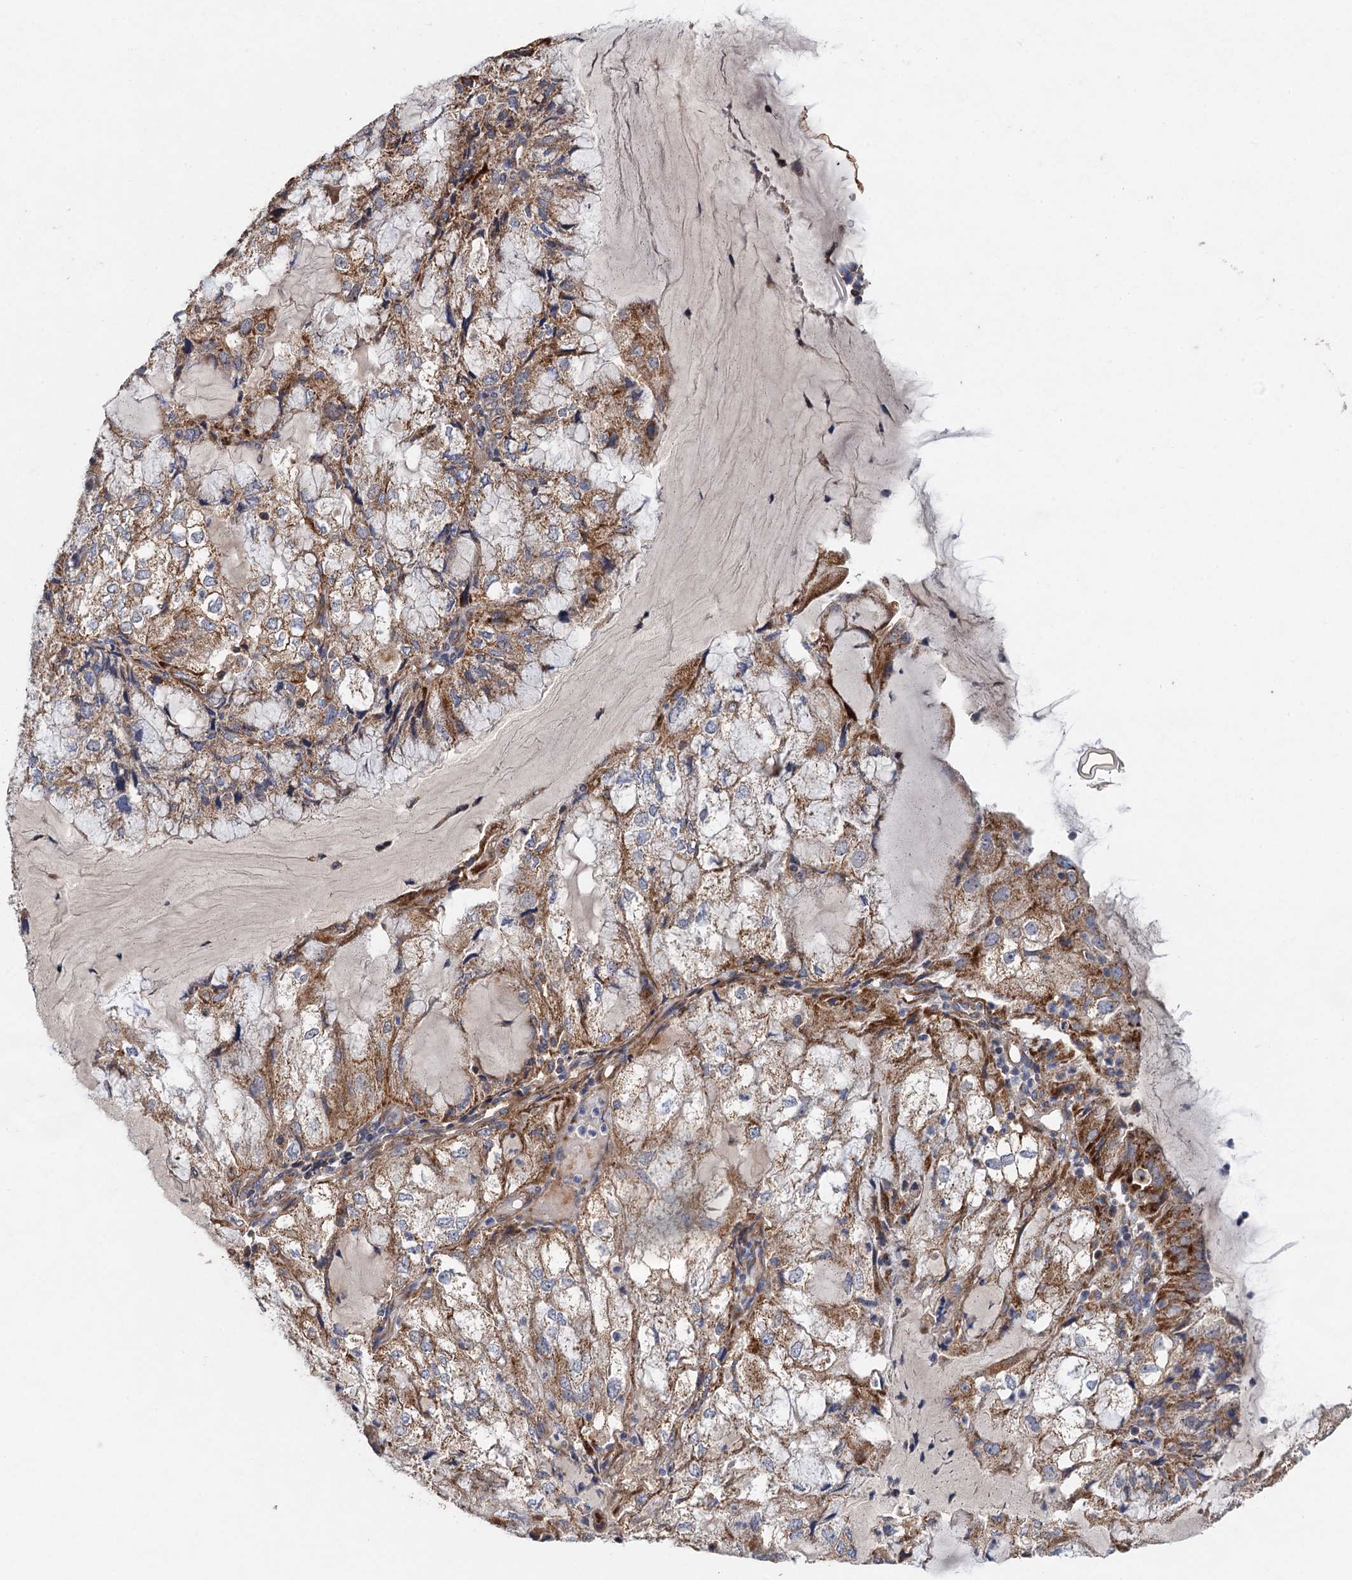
{"staining": {"intensity": "moderate", "quantity": ">75%", "location": "cytoplasmic/membranous"}, "tissue": "endometrial cancer", "cell_type": "Tumor cells", "image_type": "cancer", "snomed": [{"axis": "morphology", "description": "Adenocarcinoma, NOS"}, {"axis": "topography", "description": "Endometrium"}], "caption": "A brown stain labels moderate cytoplasmic/membranous staining of a protein in adenocarcinoma (endometrial) tumor cells.", "gene": "BCS1L", "patient": {"sex": "female", "age": 81}}